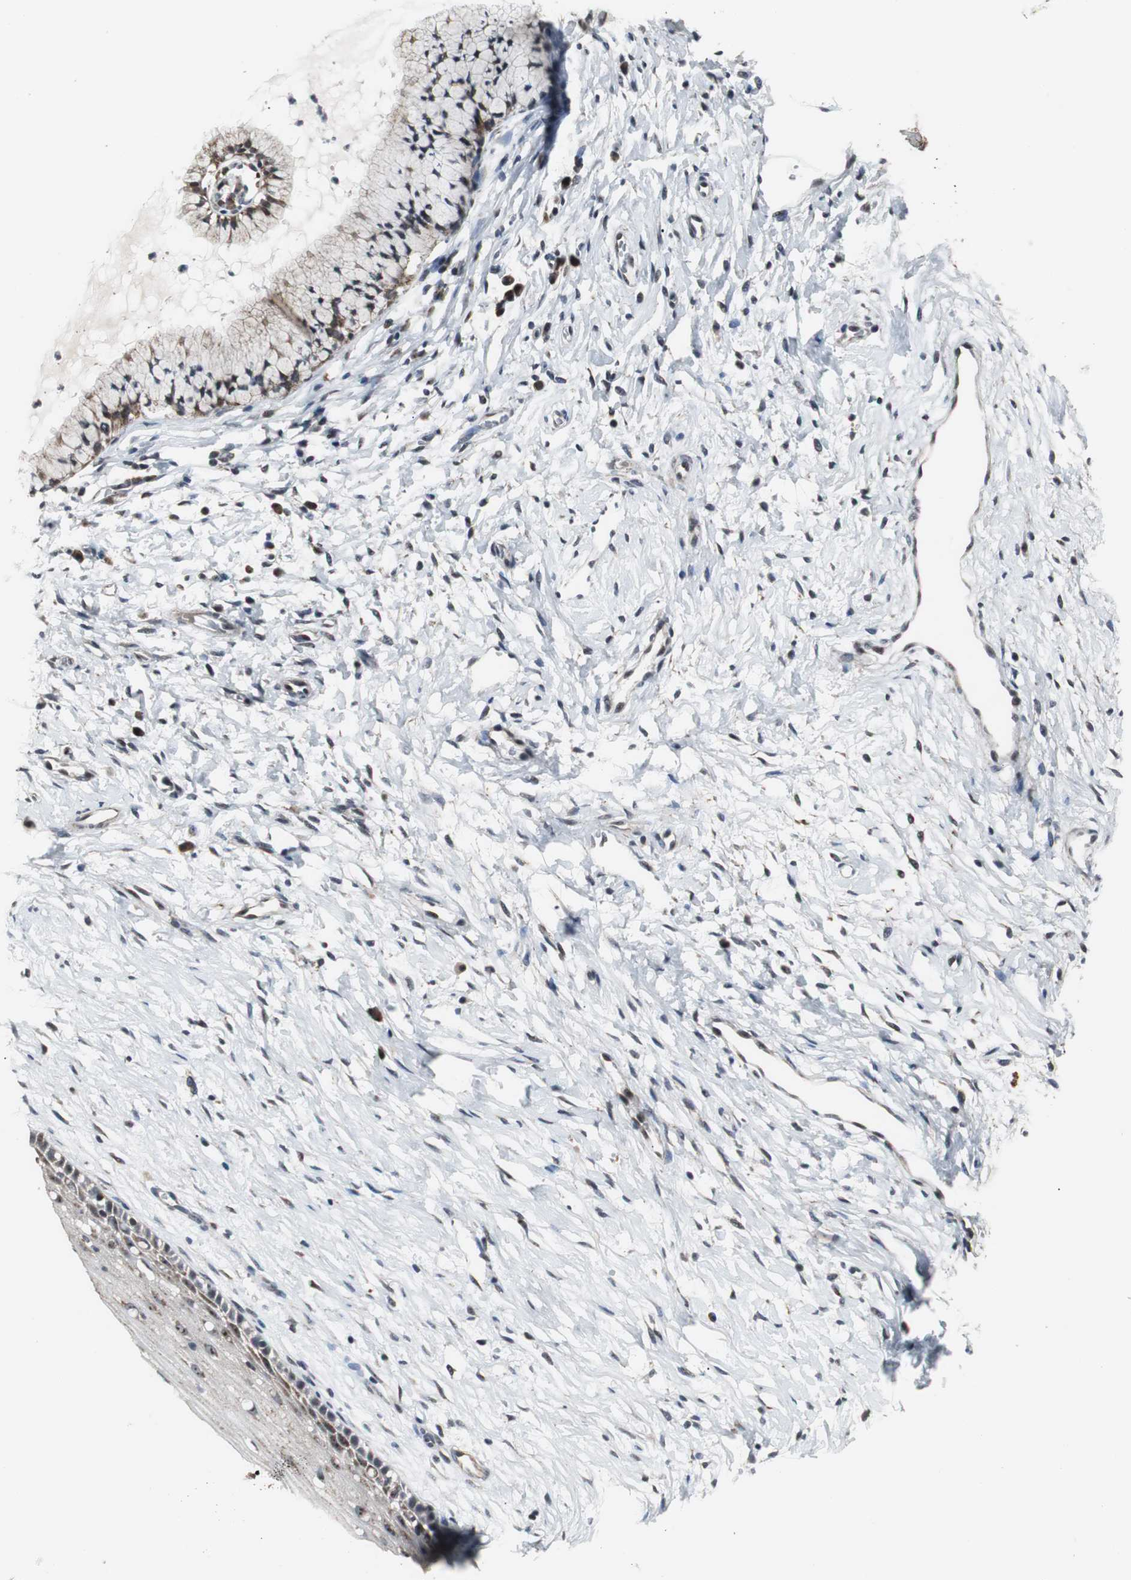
{"staining": {"intensity": "strong", "quantity": "25%-75%", "location": "cytoplasmic/membranous,nuclear"}, "tissue": "cervix", "cell_type": "Glandular cells", "image_type": "normal", "snomed": [{"axis": "morphology", "description": "Normal tissue, NOS"}, {"axis": "topography", "description": "Cervix"}], "caption": "Glandular cells reveal high levels of strong cytoplasmic/membranous,nuclear staining in about 25%-75% of cells in benign human cervix.", "gene": "MRPL40", "patient": {"sex": "female", "age": 46}}